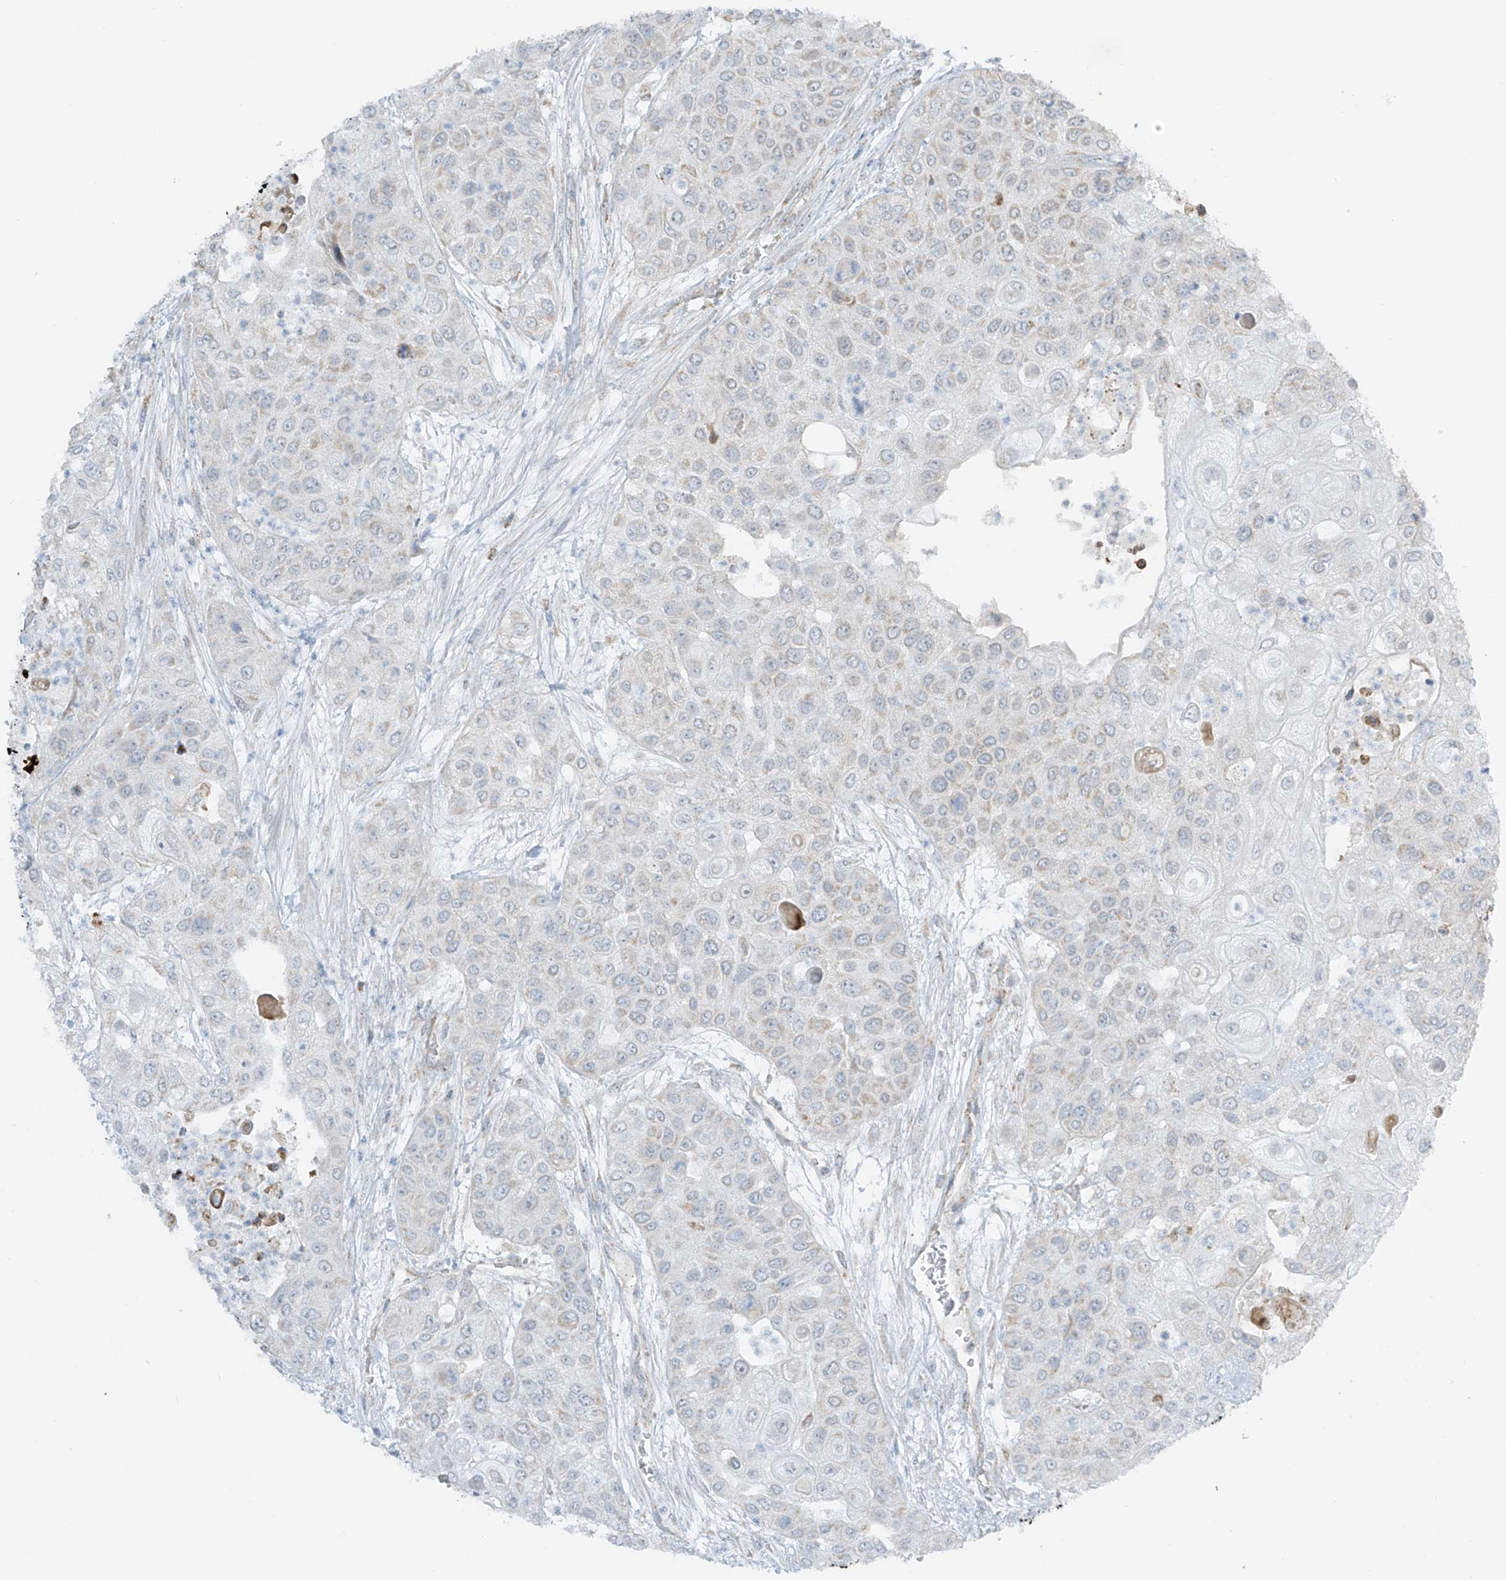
{"staining": {"intensity": "negative", "quantity": "none", "location": "none"}, "tissue": "urothelial cancer", "cell_type": "Tumor cells", "image_type": "cancer", "snomed": [{"axis": "morphology", "description": "Urothelial carcinoma, High grade"}, {"axis": "topography", "description": "Urinary bladder"}], "caption": "High power microscopy photomicrograph of an immunohistochemistry (IHC) image of urothelial cancer, revealing no significant staining in tumor cells.", "gene": "SMDT1", "patient": {"sex": "female", "age": 79}}